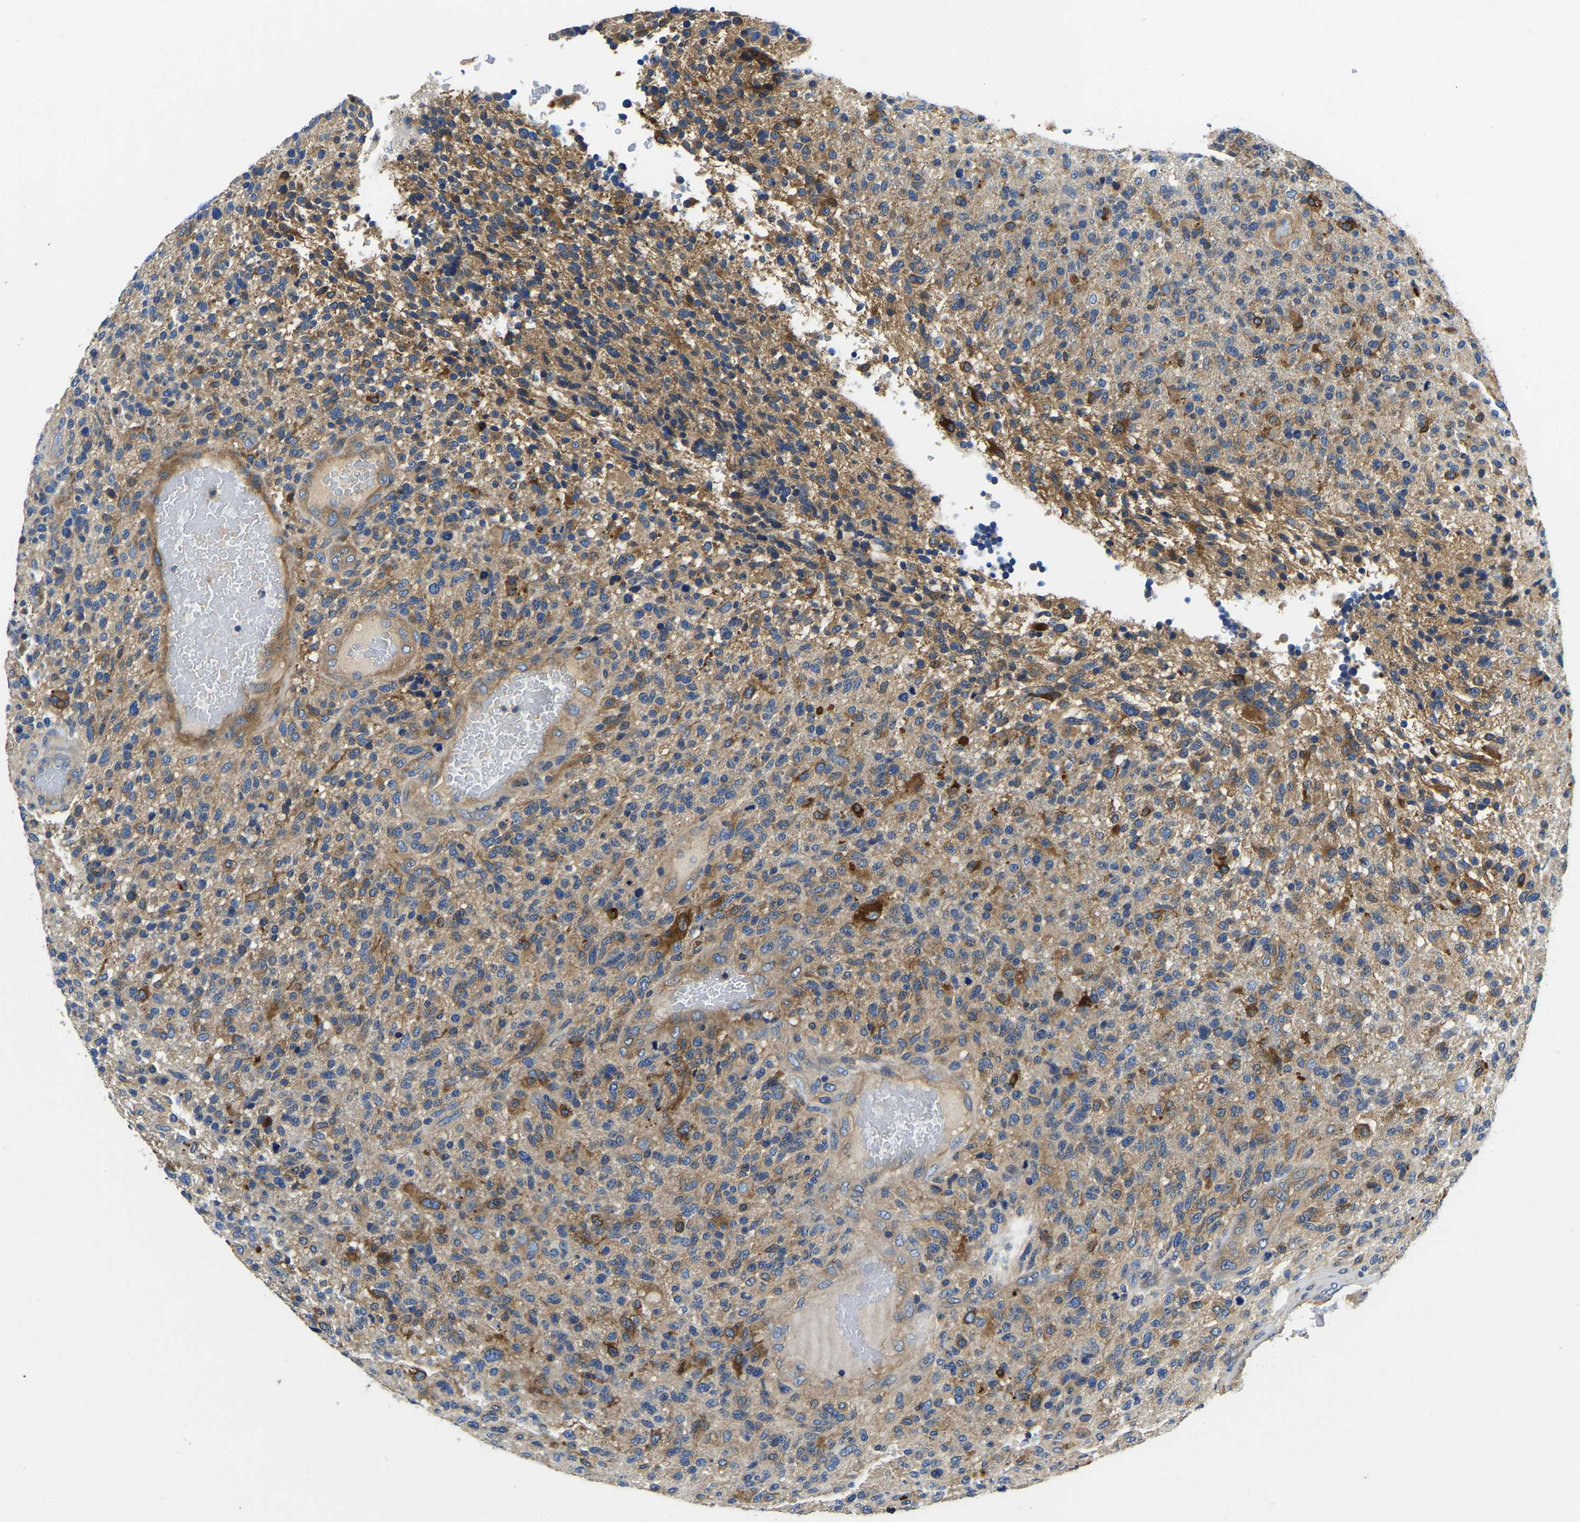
{"staining": {"intensity": "moderate", "quantity": "25%-75%", "location": "cytoplasmic/membranous"}, "tissue": "glioma", "cell_type": "Tumor cells", "image_type": "cancer", "snomed": [{"axis": "morphology", "description": "Glioma, malignant, High grade"}, {"axis": "topography", "description": "Brain"}], "caption": "Protein analysis of glioma tissue exhibits moderate cytoplasmic/membranous expression in approximately 25%-75% of tumor cells.", "gene": "STAT2", "patient": {"sex": "male", "age": 72}}